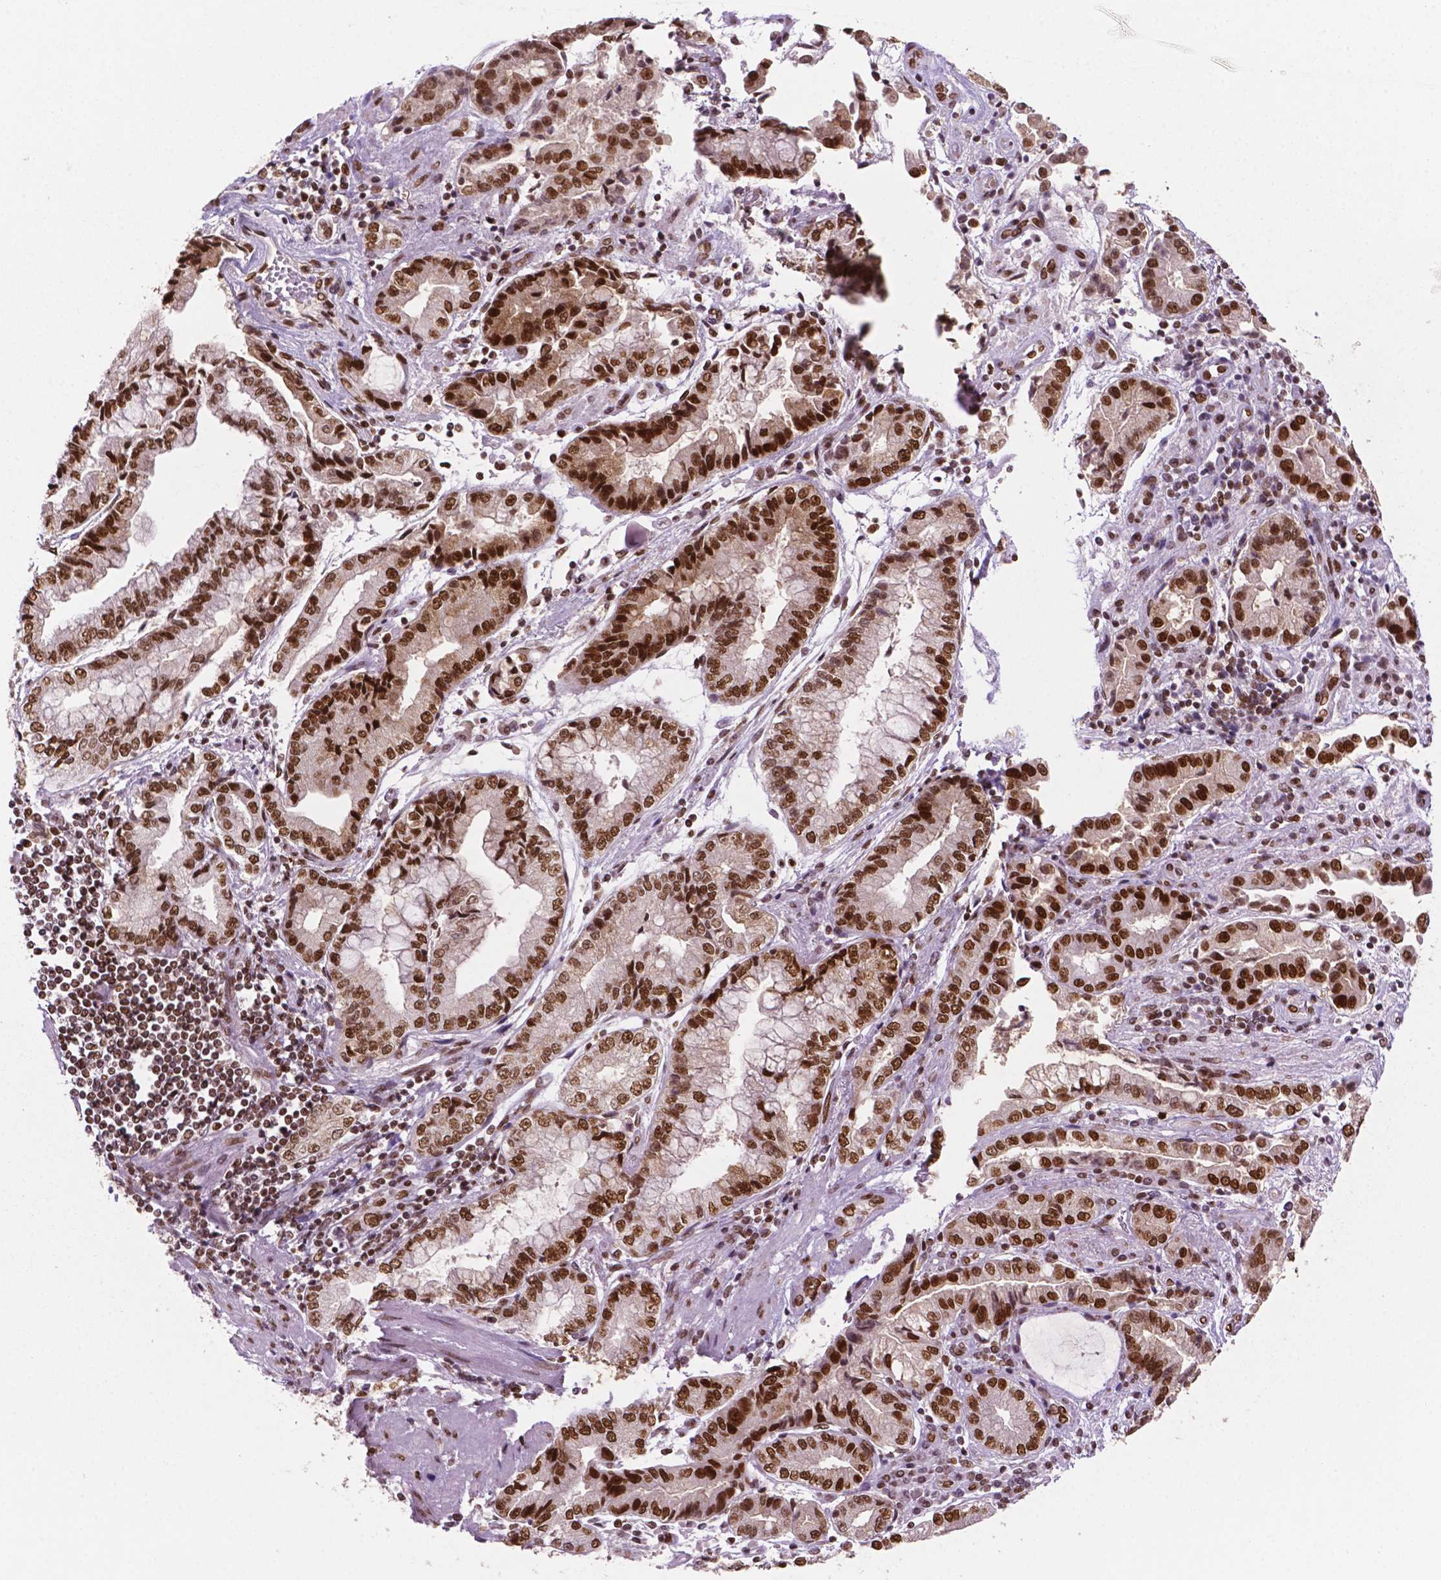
{"staining": {"intensity": "moderate", "quantity": "25%-75%", "location": "nuclear"}, "tissue": "stomach cancer", "cell_type": "Tumor cells", "image_type": "cancer", "snomed": [{"axis": "morphology", "description": "Adenocarcinoma, NOS"}, {"axis": "topography", "description": "Stomach, upper"}], "caption": "High-power microscopy captured an immunohistochemistry photomicrograph of adenocarcinoma (stomach), revealing moderate nuclear expression in approximately 25%-75% of tumor cells.", "gene": "MLH1", "patient": {"sex": "female", "age": 74}}